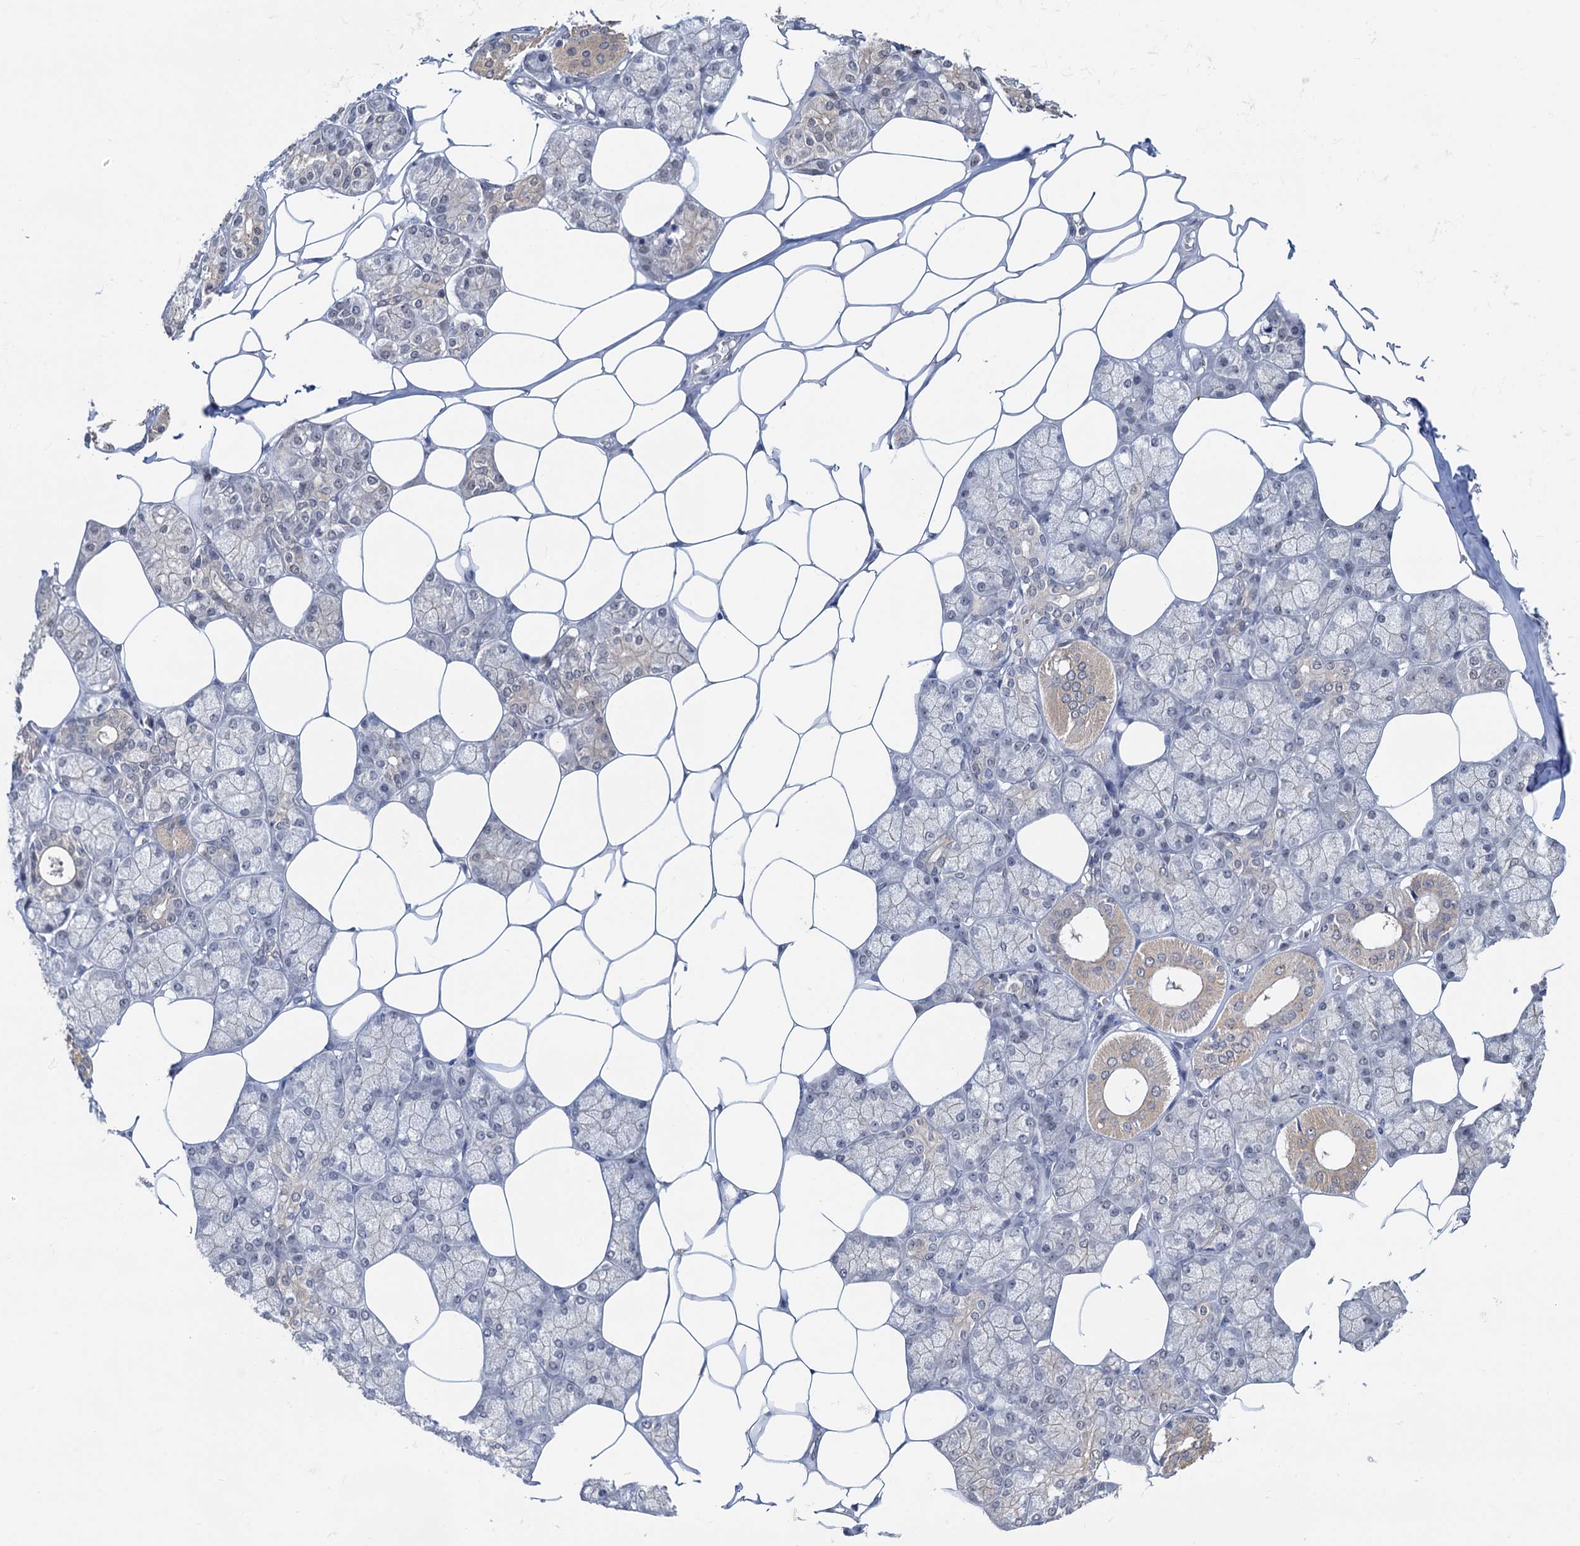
{"staining": {"intensity": "weak", "quantity": "<25%", "location": "cytoplasmic/membranous"}, "tissue": "salivary gland", "cell_type": "Glandular cells", "image_type": "normal", "snomed": [{"axis": "morphology", "description": "Normal tissue, NOS"}, {"axis": "topography", "description": "Salivary gland"}], "caption": "This is an immunohistochemistry histopathology image of unremarkable salivary gland. There is no positivity in glandular cells.", "gene": "NAT10", "patient": {"sex": "male", "age": 62}}